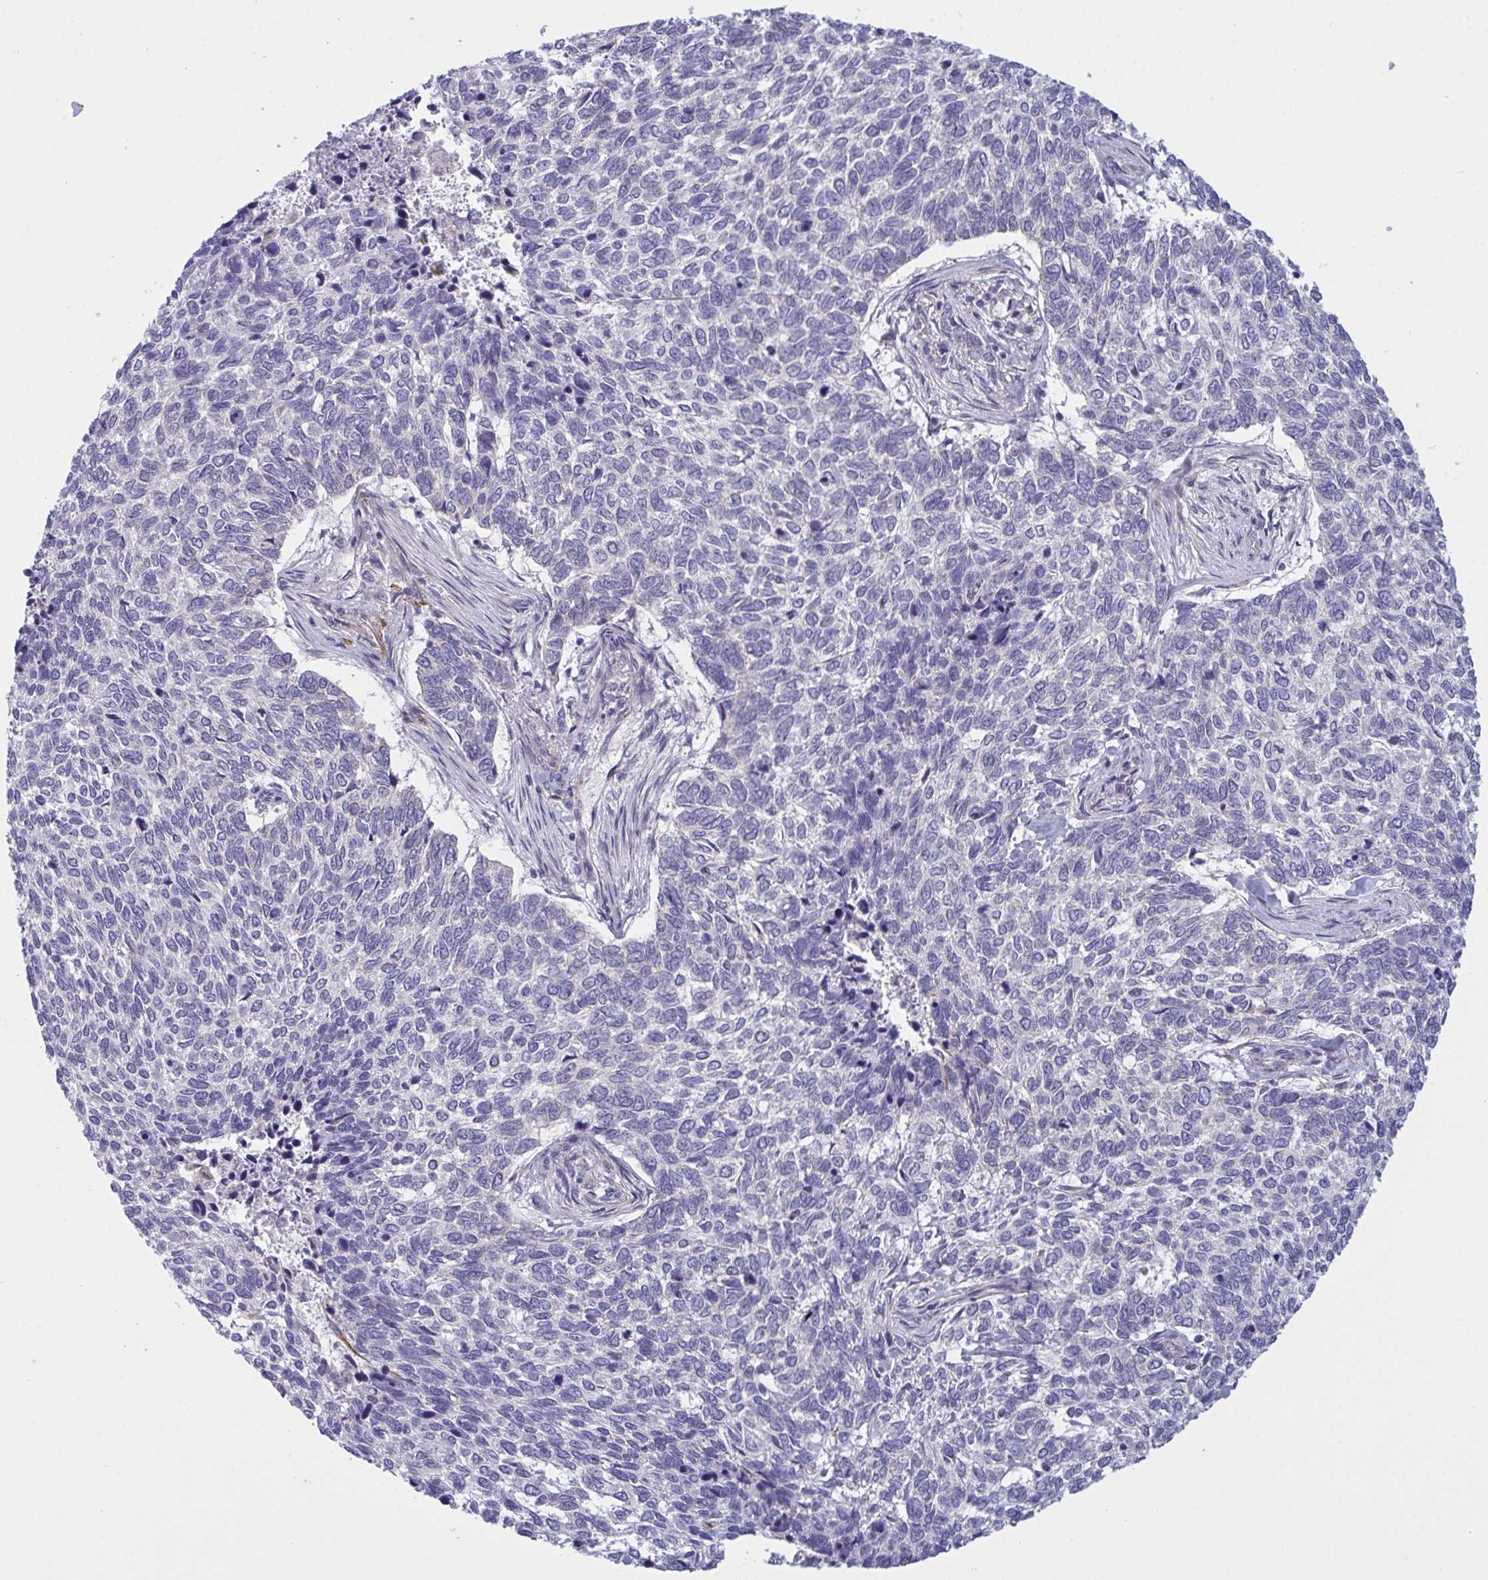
{"staining": {"intensity": "negative", "quantity": "none", "location": "none"}, "tissue": "skin cancer", "cell_type": "Tumor cells", "image_type": "cancer", "snomed": [{"axis": "morphology", "description": "Basal cell carcinoma"}, {"axis": "topography", "description": "Skin"}], "caption": "This photomicrograph is of skin cancer (basal cell carcinoma) stained with immunohistochemistry (IHC) to label a protein in brown with the nuclei are counter-stained blue. There is no expression in tumor cells. (DAB immunohistochemistry, high magnification).", "gene": "DCBLD1", "patient": {"sex": "female", "age": 65}}